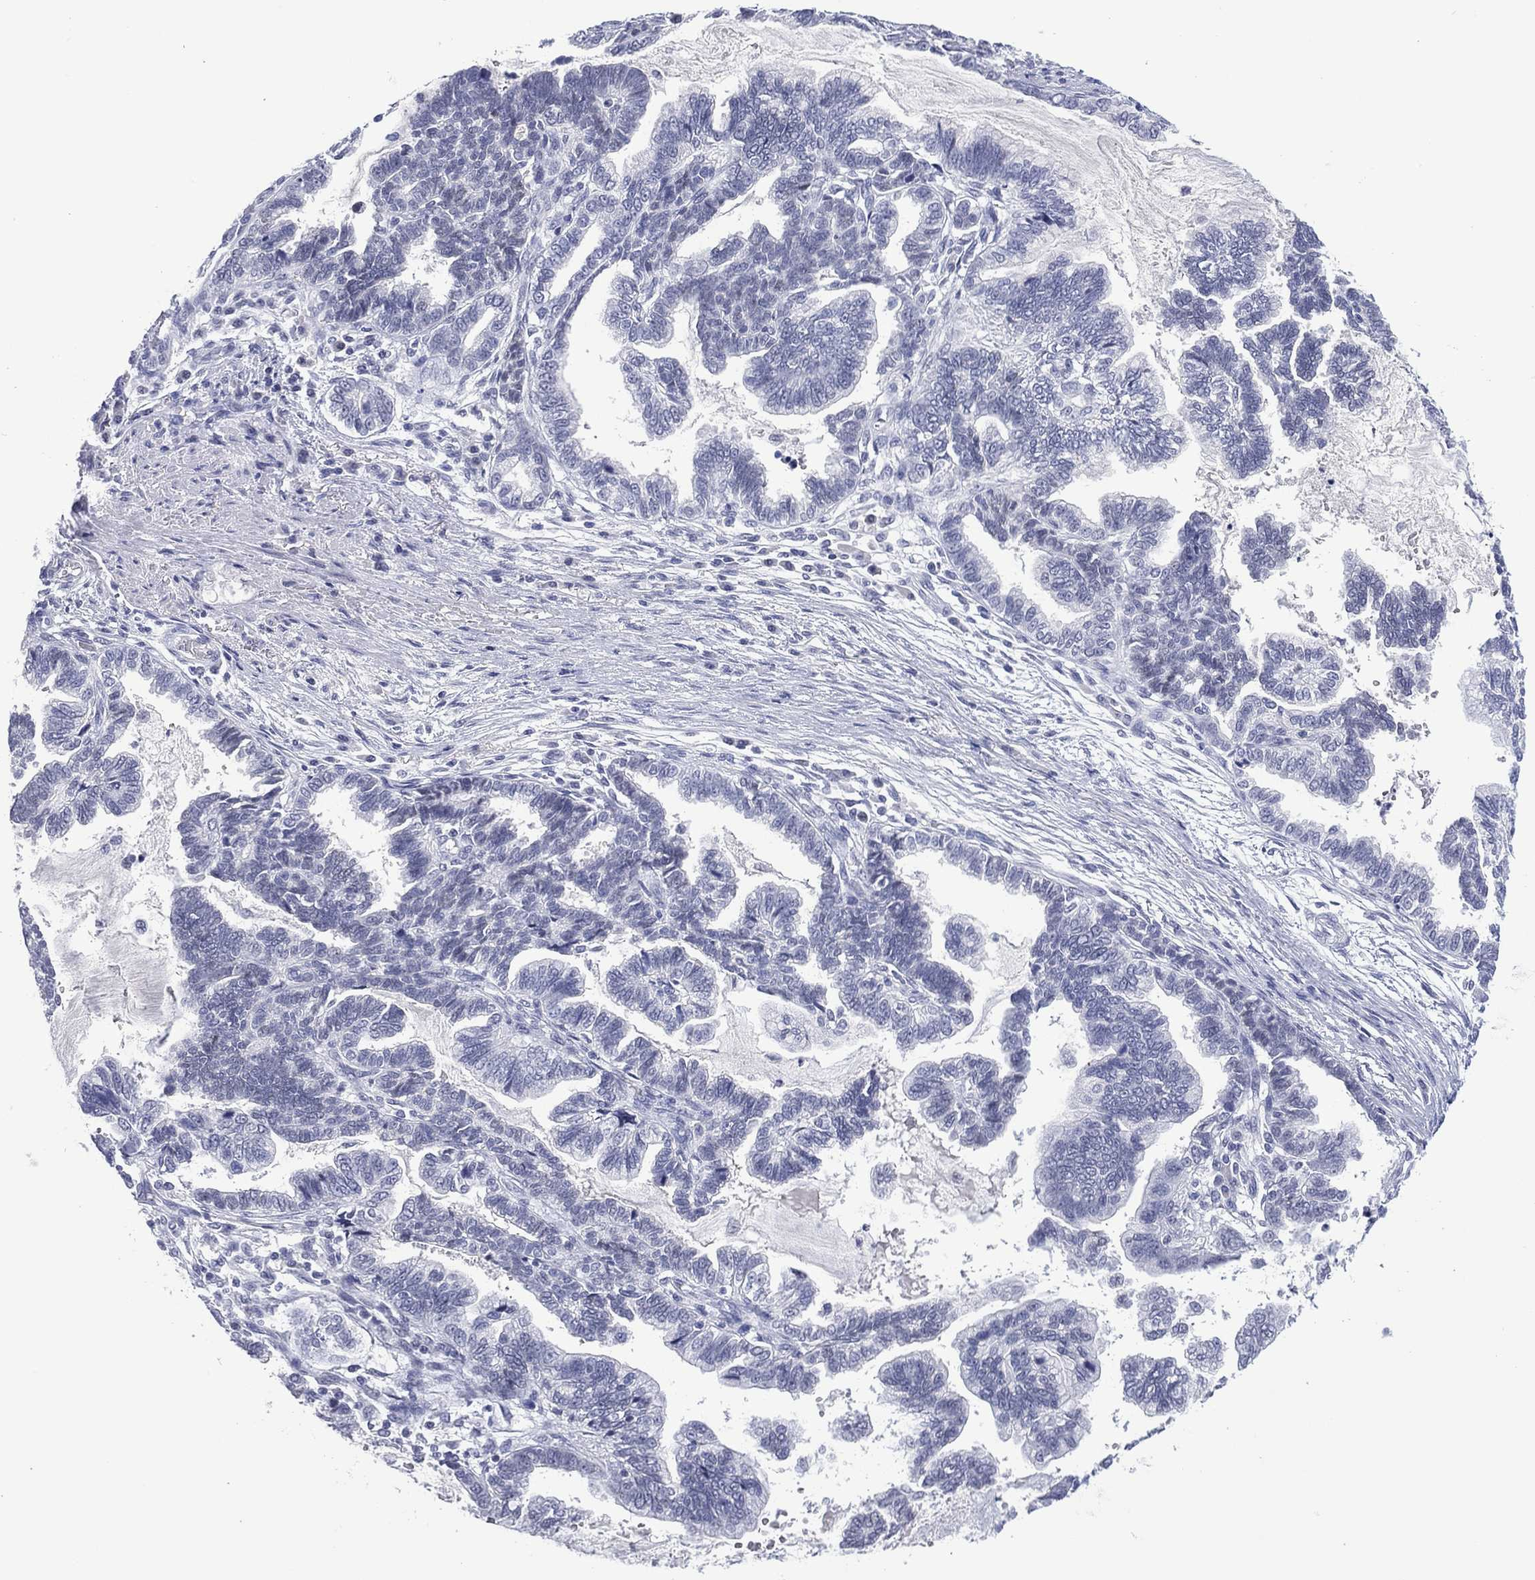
{"staining": {"intensity": "negative", "quantity": "none", "location": "none"}, "tissue": "stomach cancer", "cell_type": "Tumor cells", "image_type": "cancer", "snomed": [{"axis": "morphology", "description": "Adenocarcinoma, NOS"}, {"axis": "topography", "description": "Stomach"}], "caption": "IHC histopathology image of stomach cancer (adenocarcinoma) stained for a protein (brown), which shows no positivity in tumor cells.", "gene": "UTF1", "patient": {"sex": "male", "age": 83}}